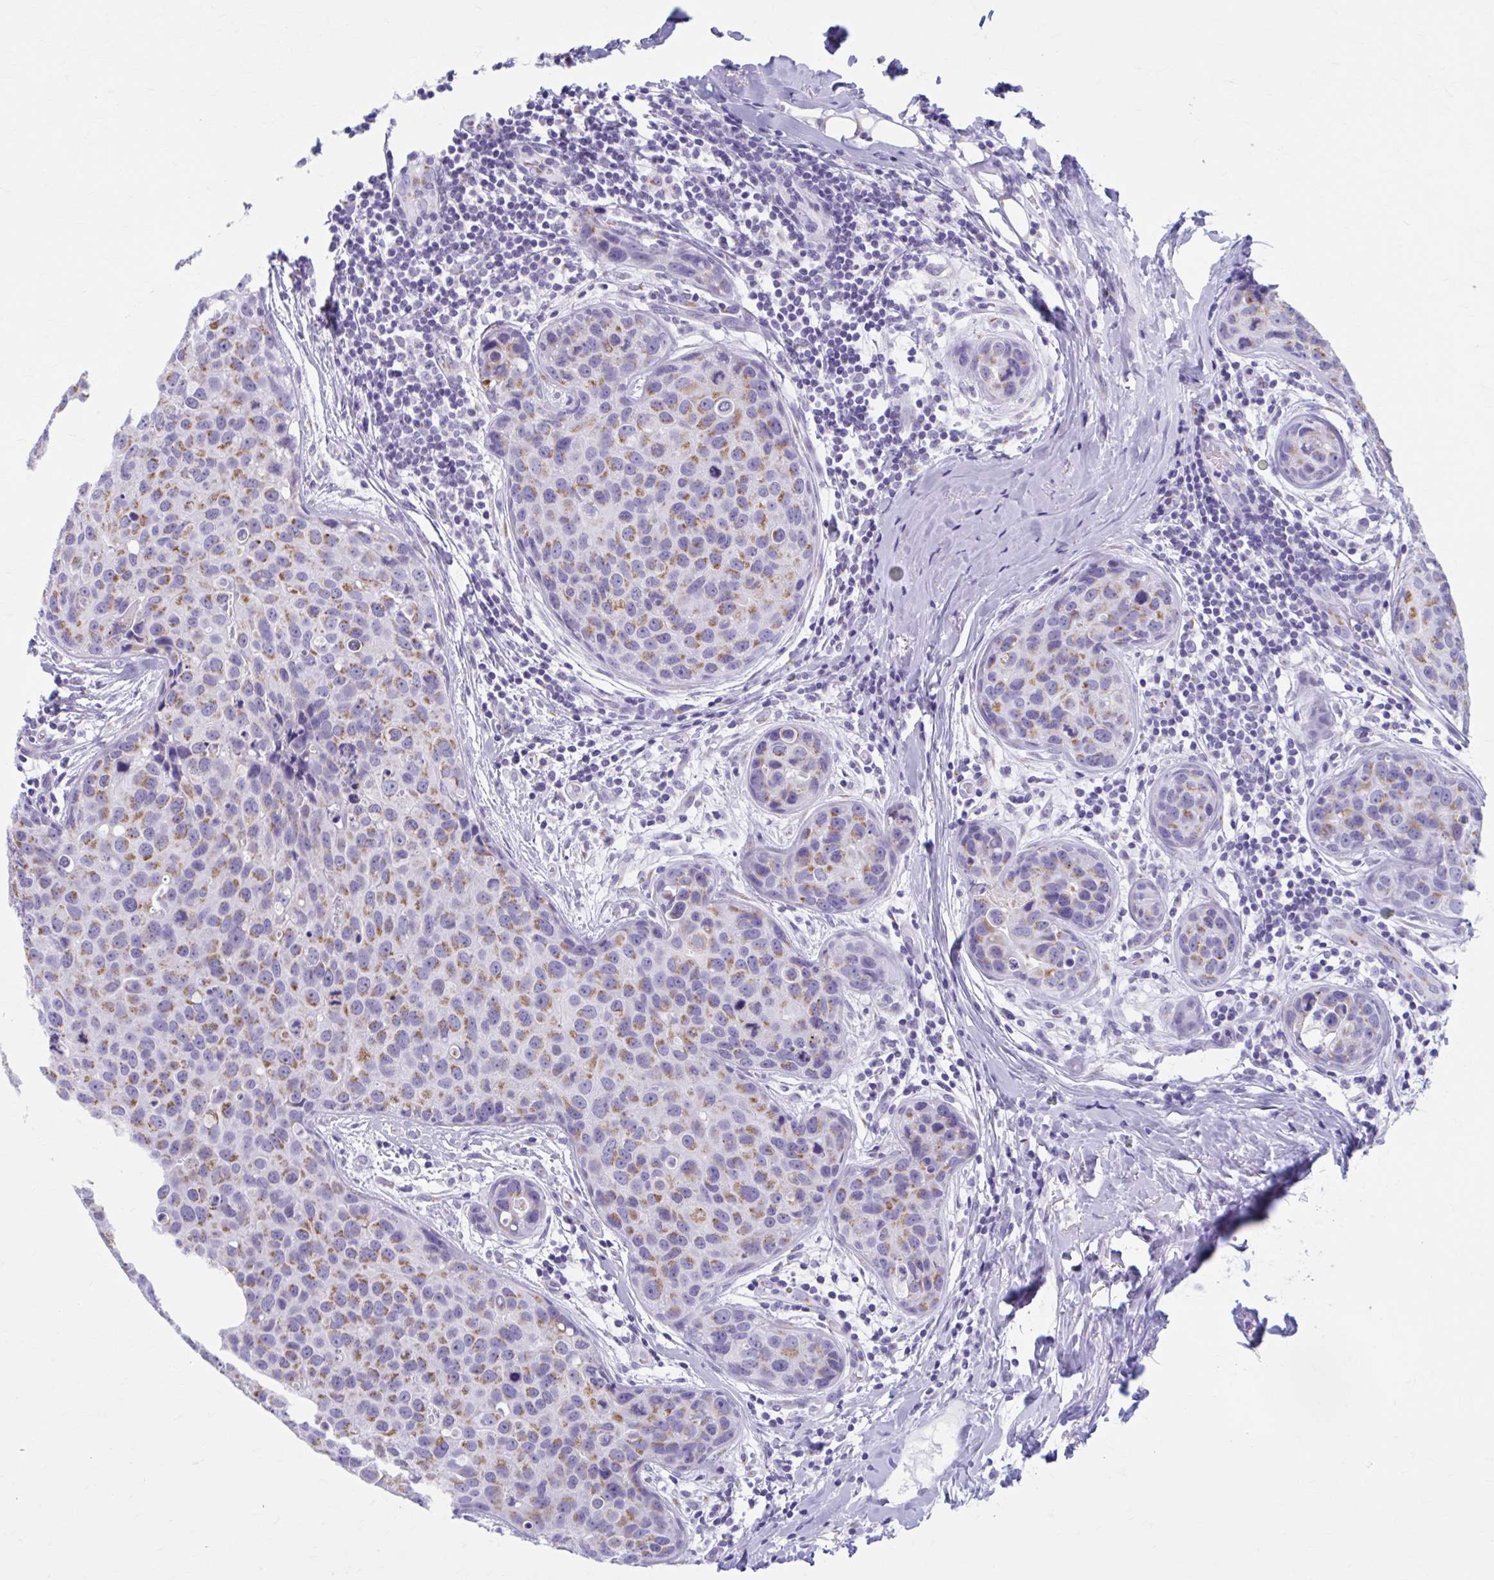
{"staining": {"intensity": "moderate", "quantity": ">75%", "location": "cytoplasmic/membranous"}, "tissue": "breast cancer", "cell_type": "Tumor cells", "image_type": "cancer", "snomed": [{"axis": "morphology", "description": "Duct carcinoma"}, {"axis": "topography", "description": "Breast"}], "caption": "Breast cancer (invasive ductal carcinoma) was stained to show a protein in brown. There is medium levels of moderate cytoplasmic/membranous positivity in about >75% of tumor cells. The staining was performed using DAB (3,3'-diaminobenzidine), with brown indicating positive protein expression. Nuclei are stained blue with hematoxylin.", "gene": "KCNE2", "patient": {"sex": "female", "age": 24}}